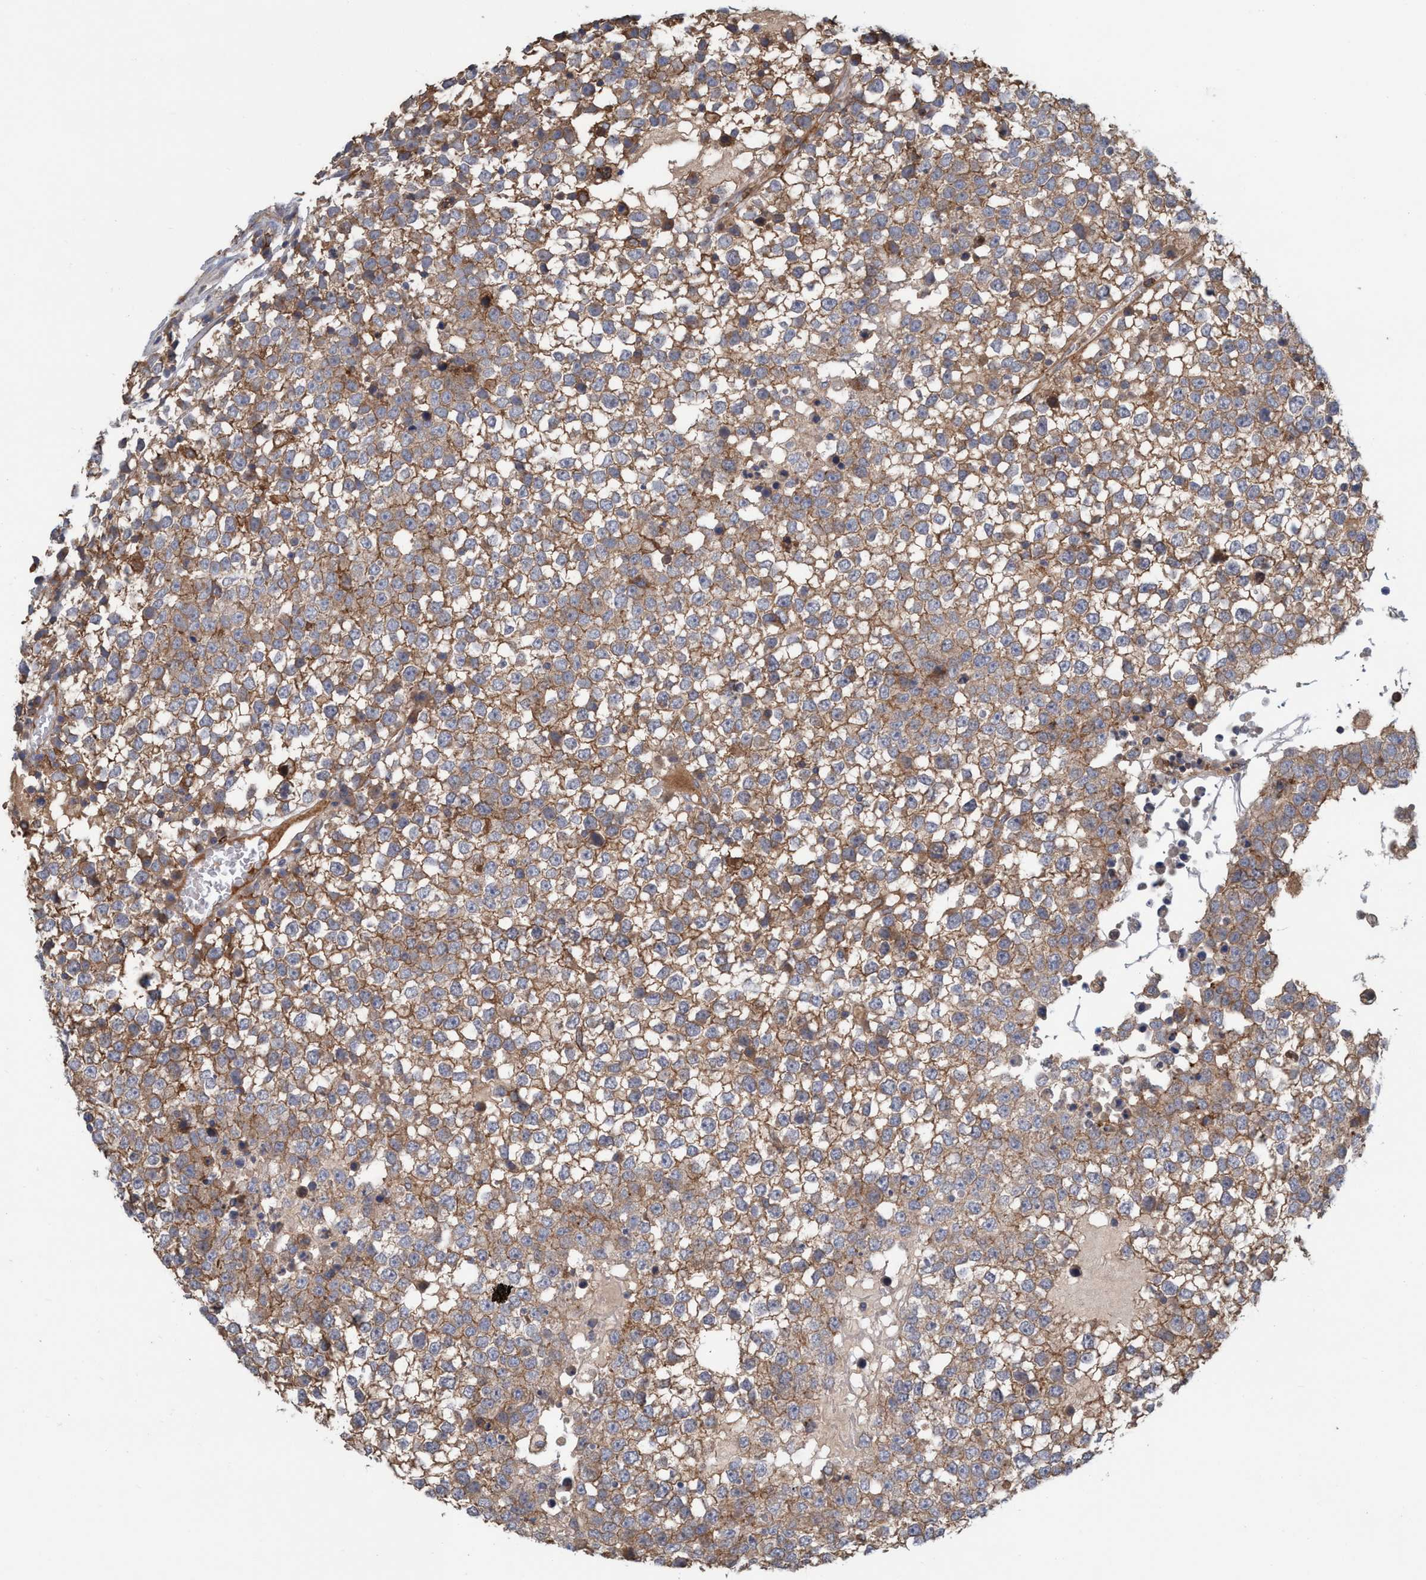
{"staining": {"intensity": "moderate", "quantity": ">75%", "location": "cytoplasmic/membranous"}, "tissue": "testis cancer", "cell_type": "Tumor cells", "image_type": "cancer", "snomed": [{"axis": "morphology", "description": "Seminoma, NOS"}, {"axis": "topography", "description": "Testis"}], "caption": "Immunohistochemical staining of human testis cancer (seminoma) exhibits medium levels of moderate cytoplasmic/membranous protein staining in approximately >75% of tumor cells.", "gene": "SPECC1", "patient": {"sex": "male", "age": 65}}